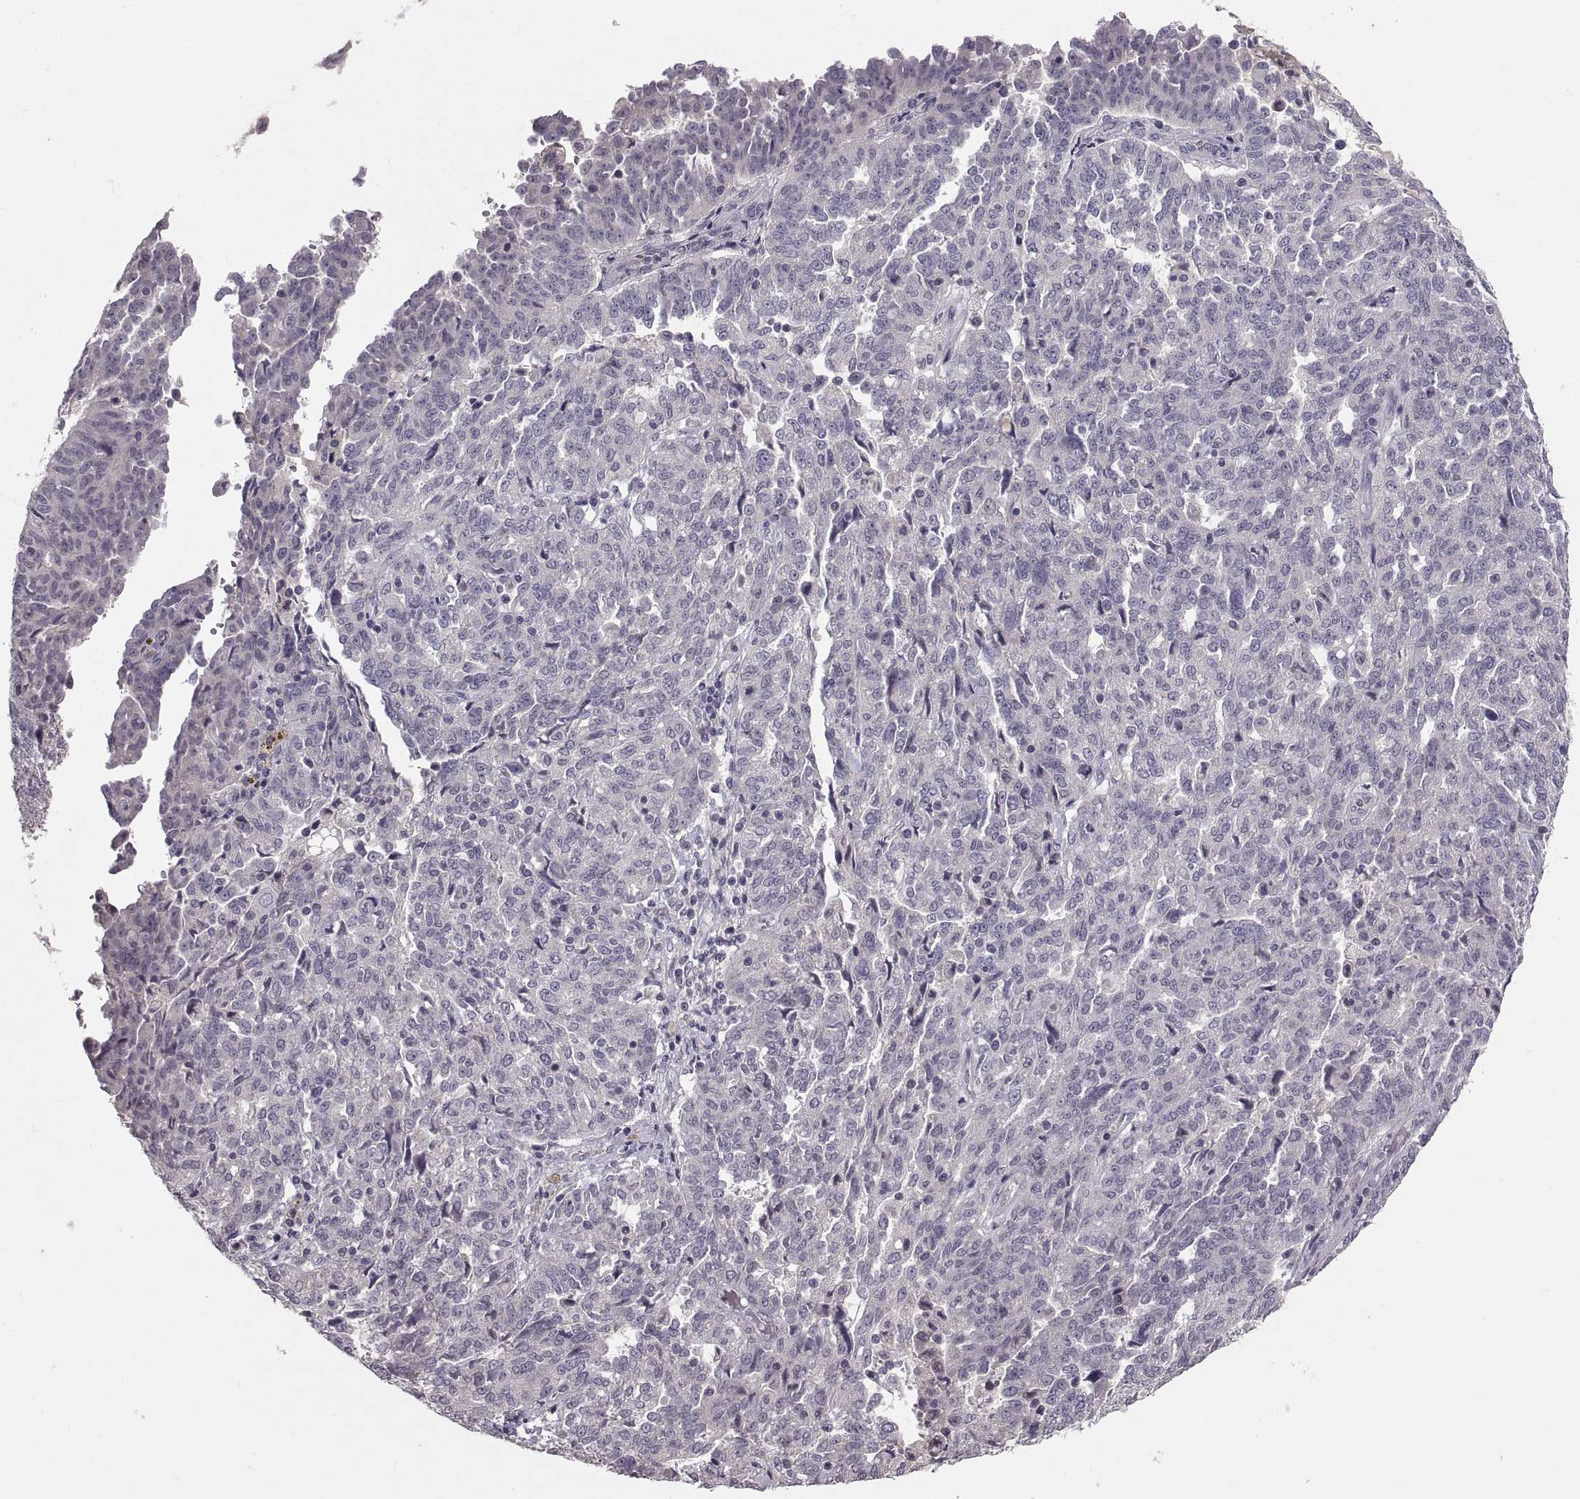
{"staining": {"intensity": "negative", "quantity": "none", "location": "none"}, "tissue": "ovarian cancer", "cell_type": "Tumor cells", "image_type": "cancer", "snomed": [{"axis": "morphology", "description": "Cystadenocarcinoma, serous, NOS"}, {"axis": "topography", "description": "Ovary"}], "caption": "Tumor cells show no significant staining in ovarian serous cystadenocarcinoma.", "gene": "PAX2", "patient": {"sex": "female", "age": 67}}